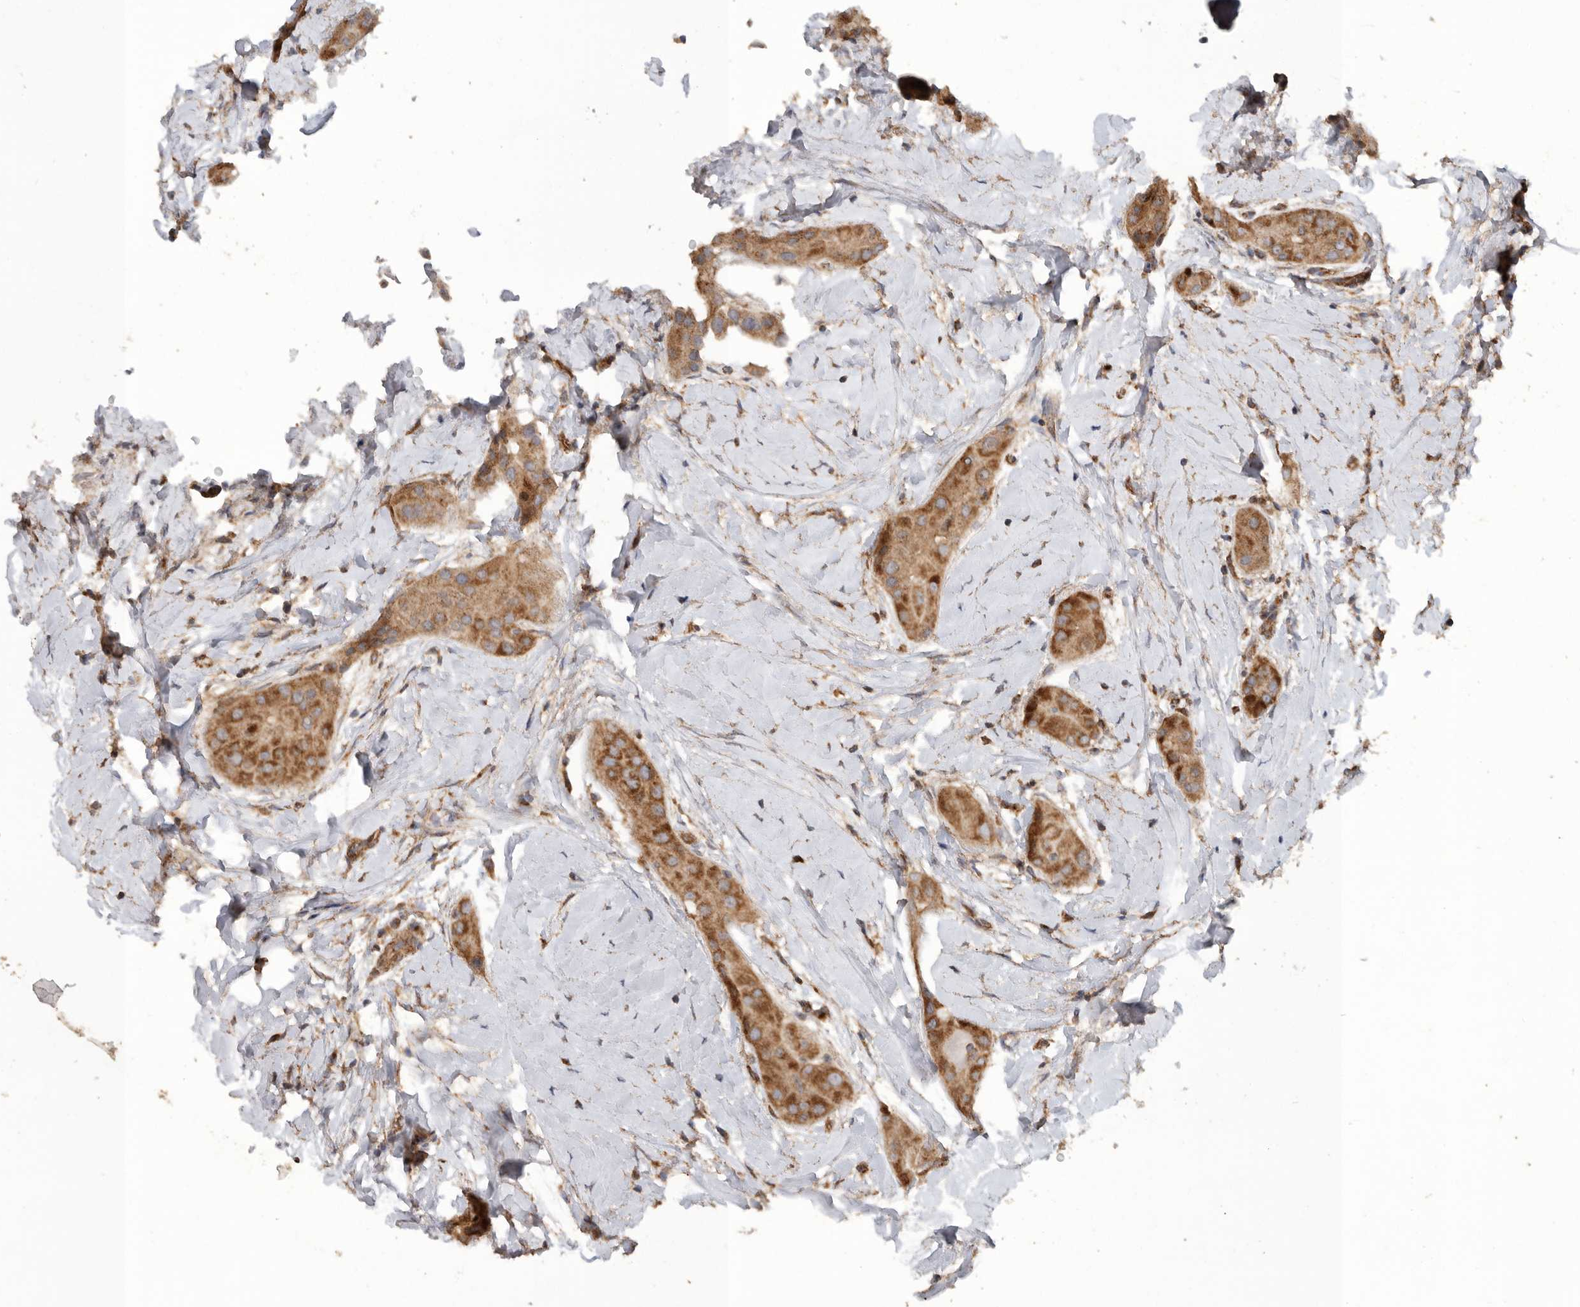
{"staining": {"intensity": "moderate", "quantity": ">75%", "location": "cytoplasmic/membranous"}, "tissue": "thyroid cancer", "cell_type": "Tumor cells", "image_type": "cancer", "snomed": [{"axis": "morphology", "description": "Papillary adenocarcinoma, NOS"}, {"axis": "topography", "description": "Thyroid gland"}], "caption": "The photomicrograph displays immunohistochemical staining of thyroid cancer (papillary adenocarcinoma). There is moderate cytoplasmic/membranous expression is identified in about >75% of tumor cells. The staining was performed using DAB (3,3'-diaminobenzidine), with brown indicating positive protein expression. Nuclei are stained blue with hematoxylin.", "gene": "PODXL2", "patient": {"sex": "male", "age": 33}}